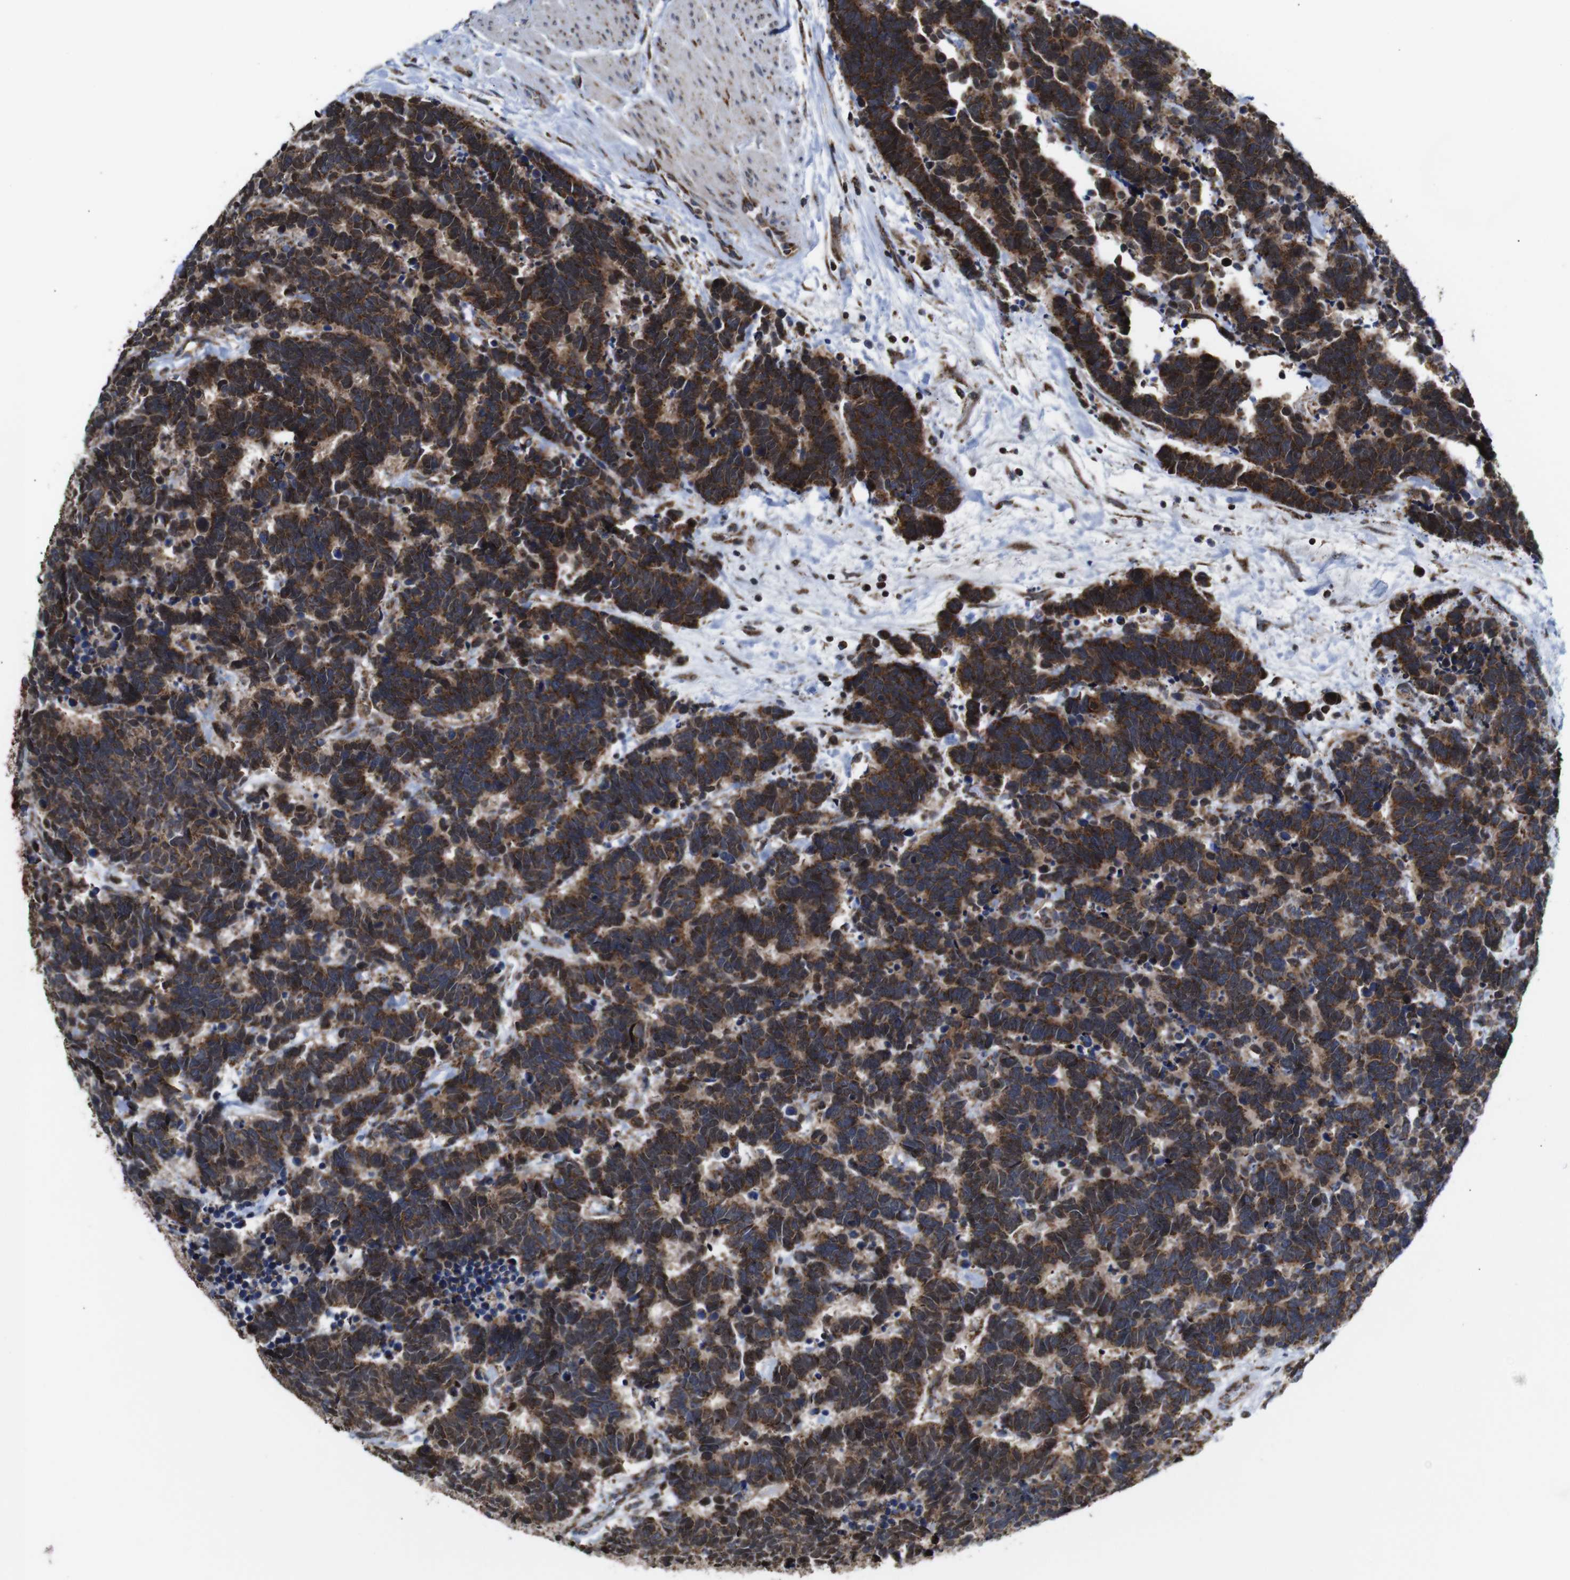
{"staining": {"intensity": "strong", "quantity": ">75%", "location": "cytoplasmic/membranous"}, "tissue": "carcinoid", "cell_type": "Tumor cells", "image_type": "cancer", "snomed": [{"axis": "morphology", "description": "Carcinoma, NOS"}, {"axis": "morphology", "description": "Carcinoid, malignant, NOS"}, {"axis": "topography", "description": "Urinary bladder"}], "caption": "Brown immunohistochemical staining in carcinoma displays strong cytoplasmic/membranous staining in about >75% of tumor cells.", "gene": "C17orf80", "patient": {"sex": "male", "age": 57}}